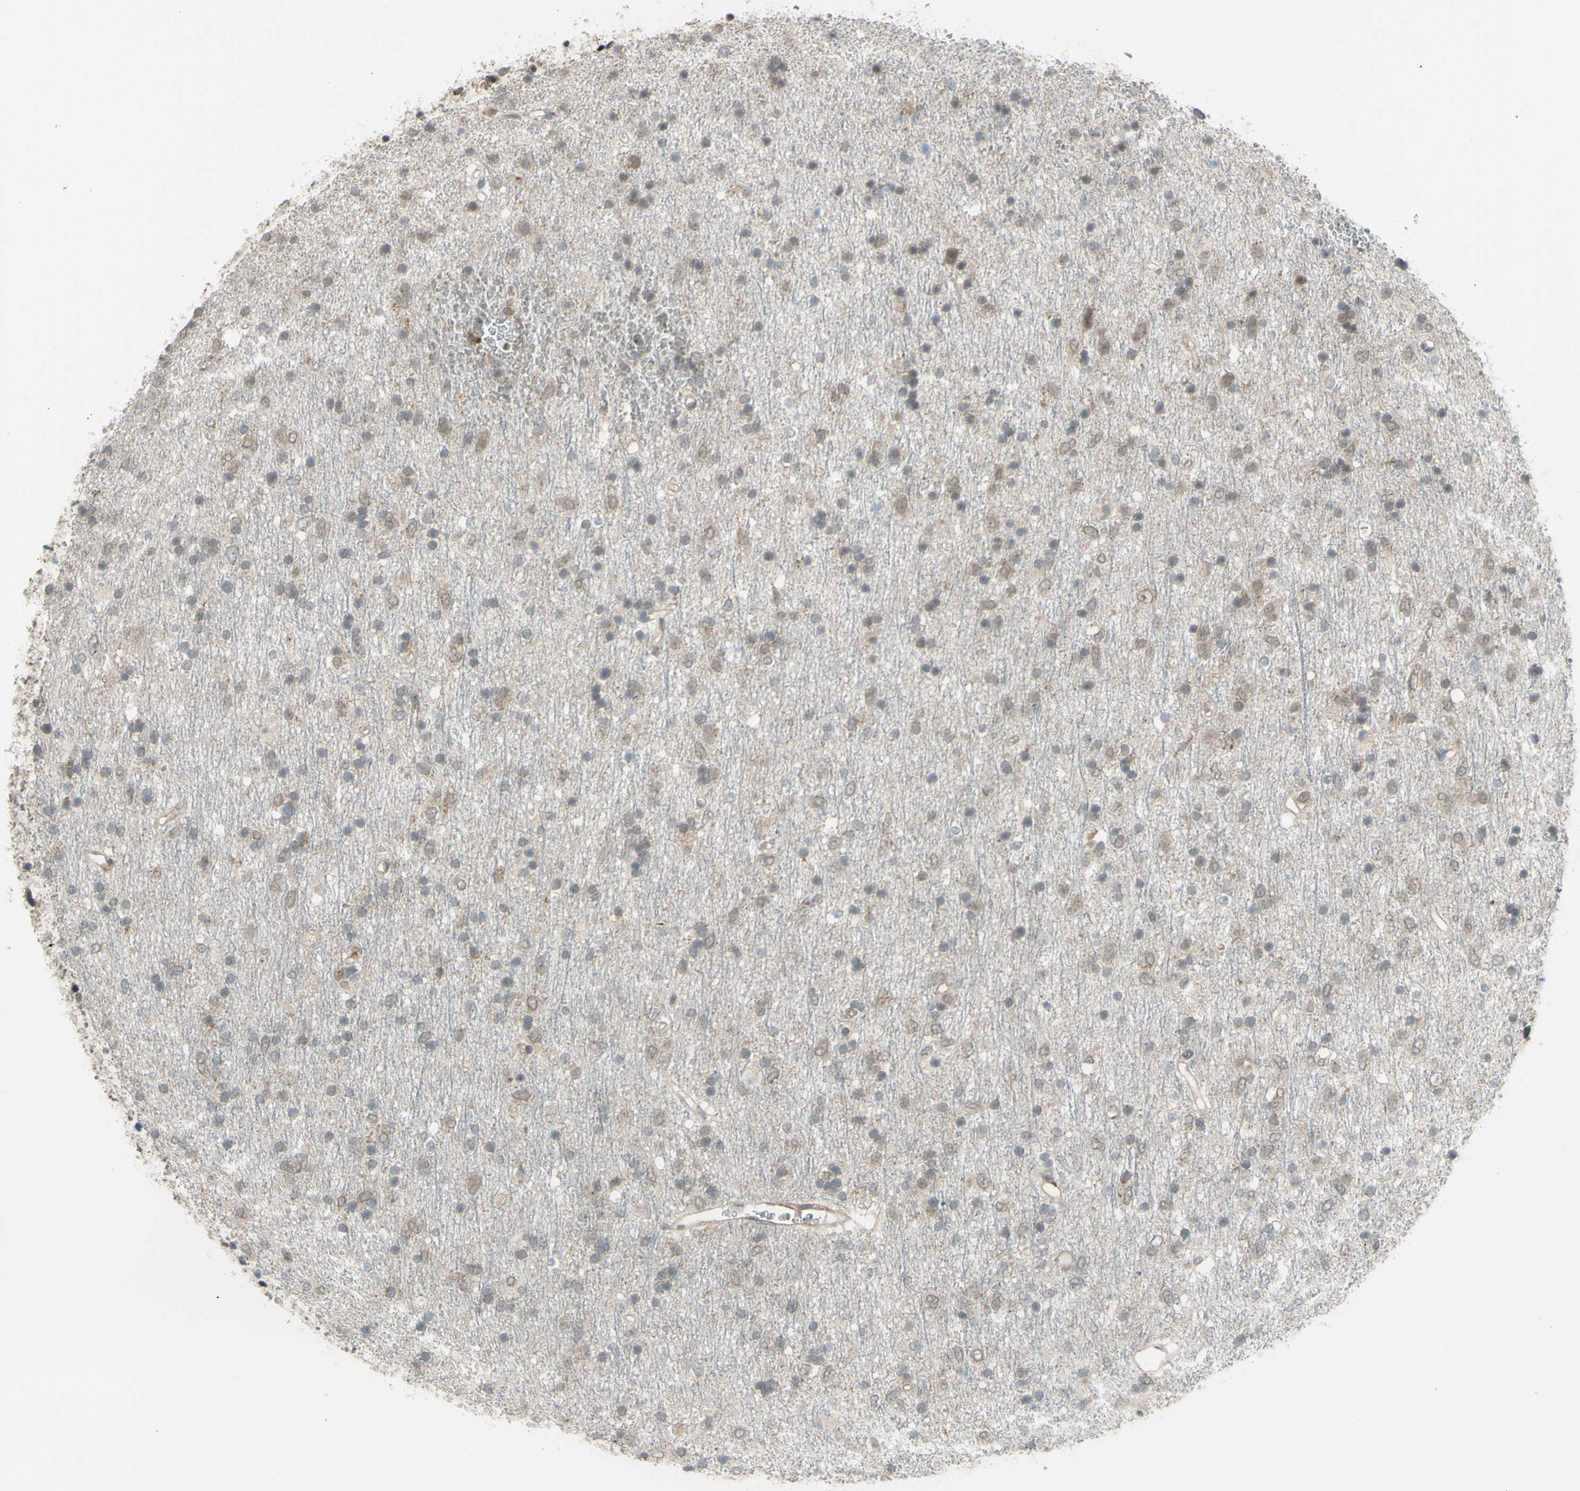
{"staining": {"intensity": "weak", "quantity": "25%-75%", "location": "cytoplasmic/membranous"}, "tissue": "glioma", "cell_type": "Tumor cells", "image_type": "cancer", "snomed": [{"axis": "morphology", "description": "Glioma, malignant, Low grade"}, {"axis": "topography", "description": "Brain"}], "caption": "Weak cytoplasmic/membranous positivity is present in approximately 25%-75% of tumor cells in glioma.", "gene": "FLII", "patient": {"sex": "male", "age": 77}}